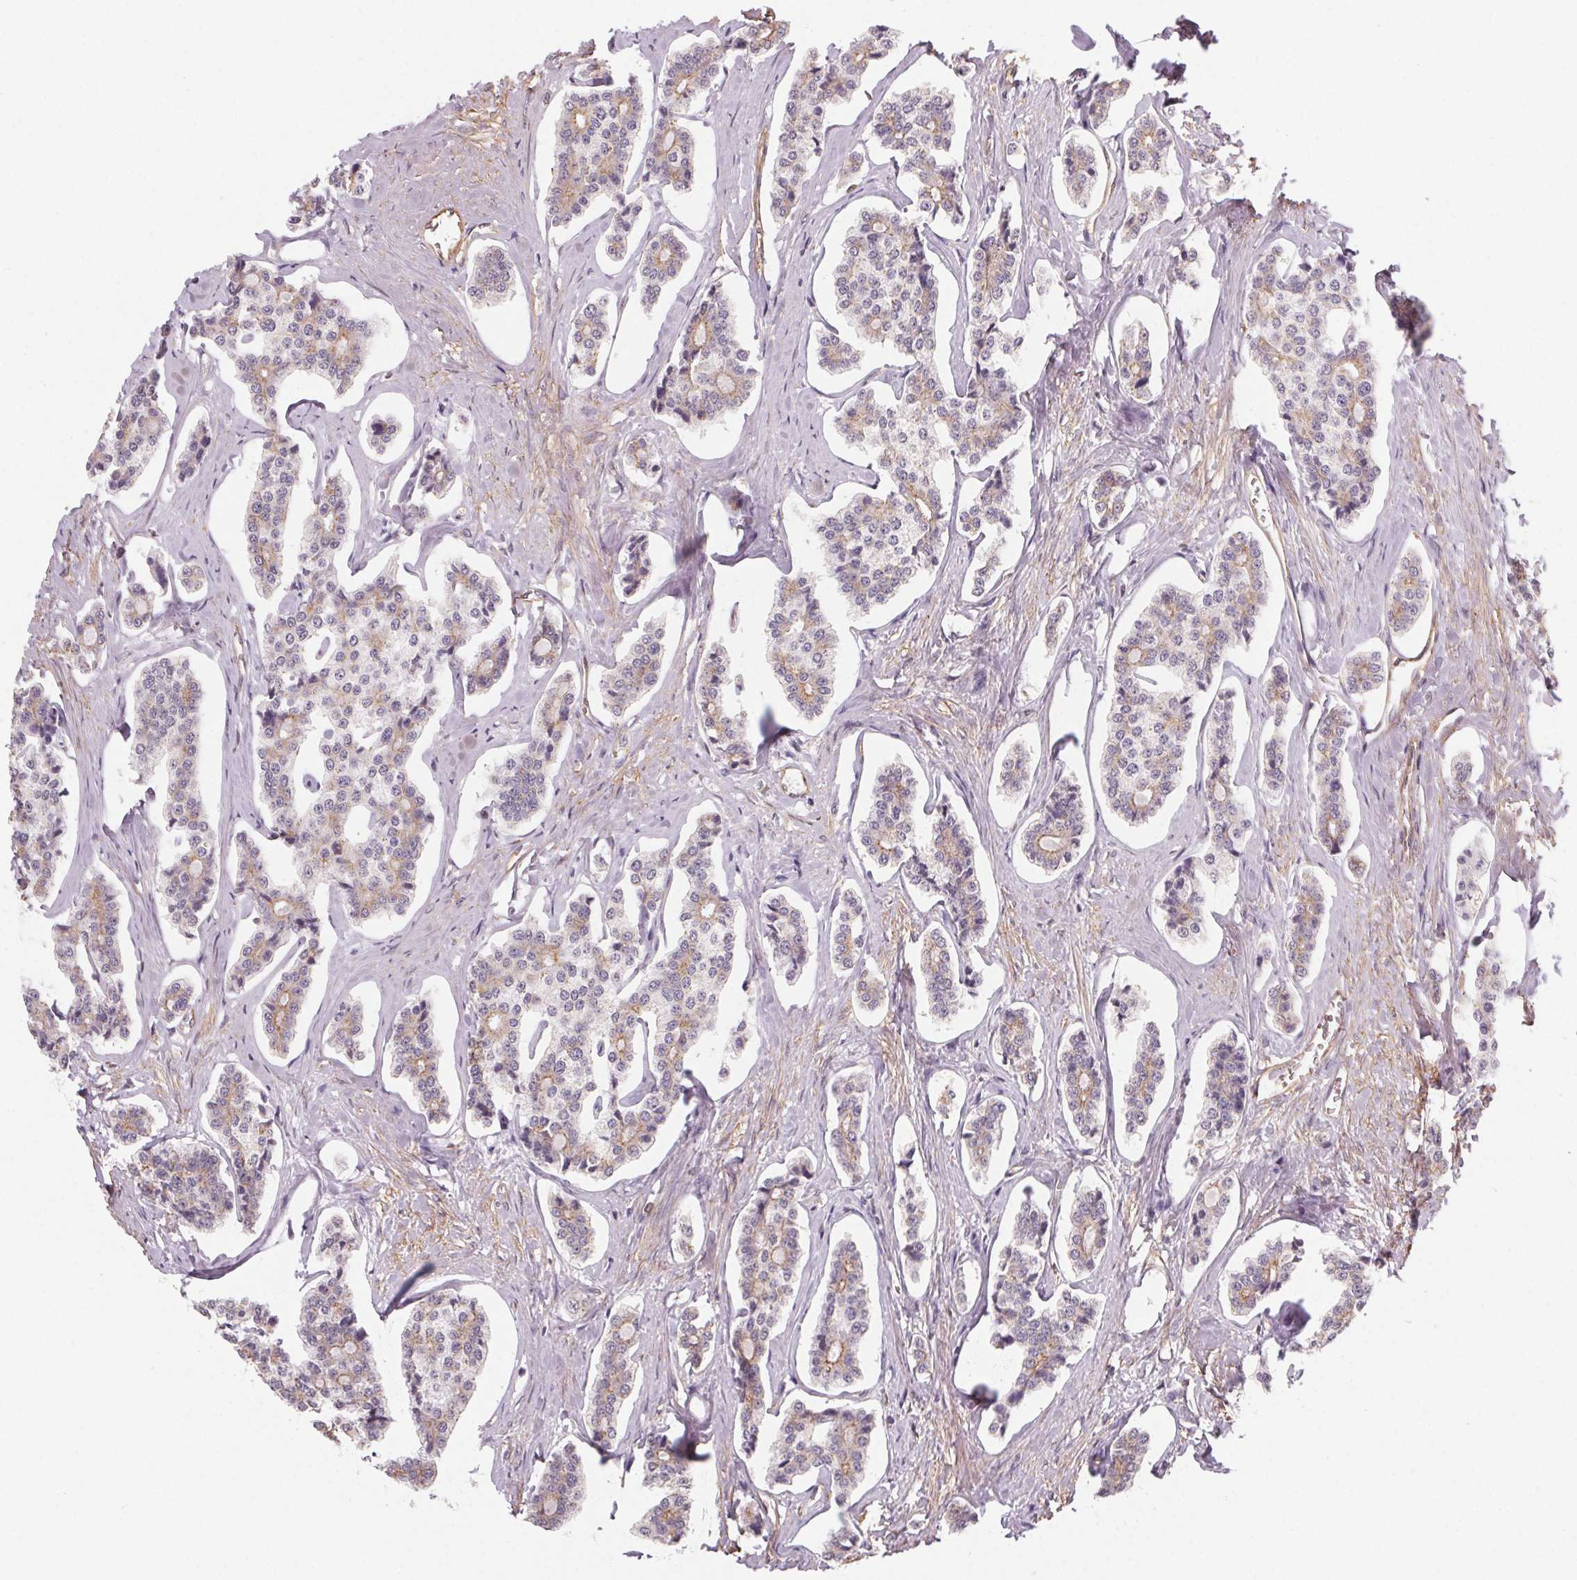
{"staining": {"intensity": "weak", "quantity": "<25%", "location": "cytoplasmic/membranous"}, "tissue": "carcinoid", "cell_type": "Tumor cells", "image_type": "cancer", "snomed": [{"axis": "morphology", "description": "Carcinoid, malignant, NOS"}, {"axis": "topography", "description": "Small intestine"}], "caption": "Immunohistochemistry of human carcinoid displays no positivity in tumor cells. Nuclei are stained in blue.", "gene": "PLA2G4F", "patient": {"sex": "female", "age": 65}}